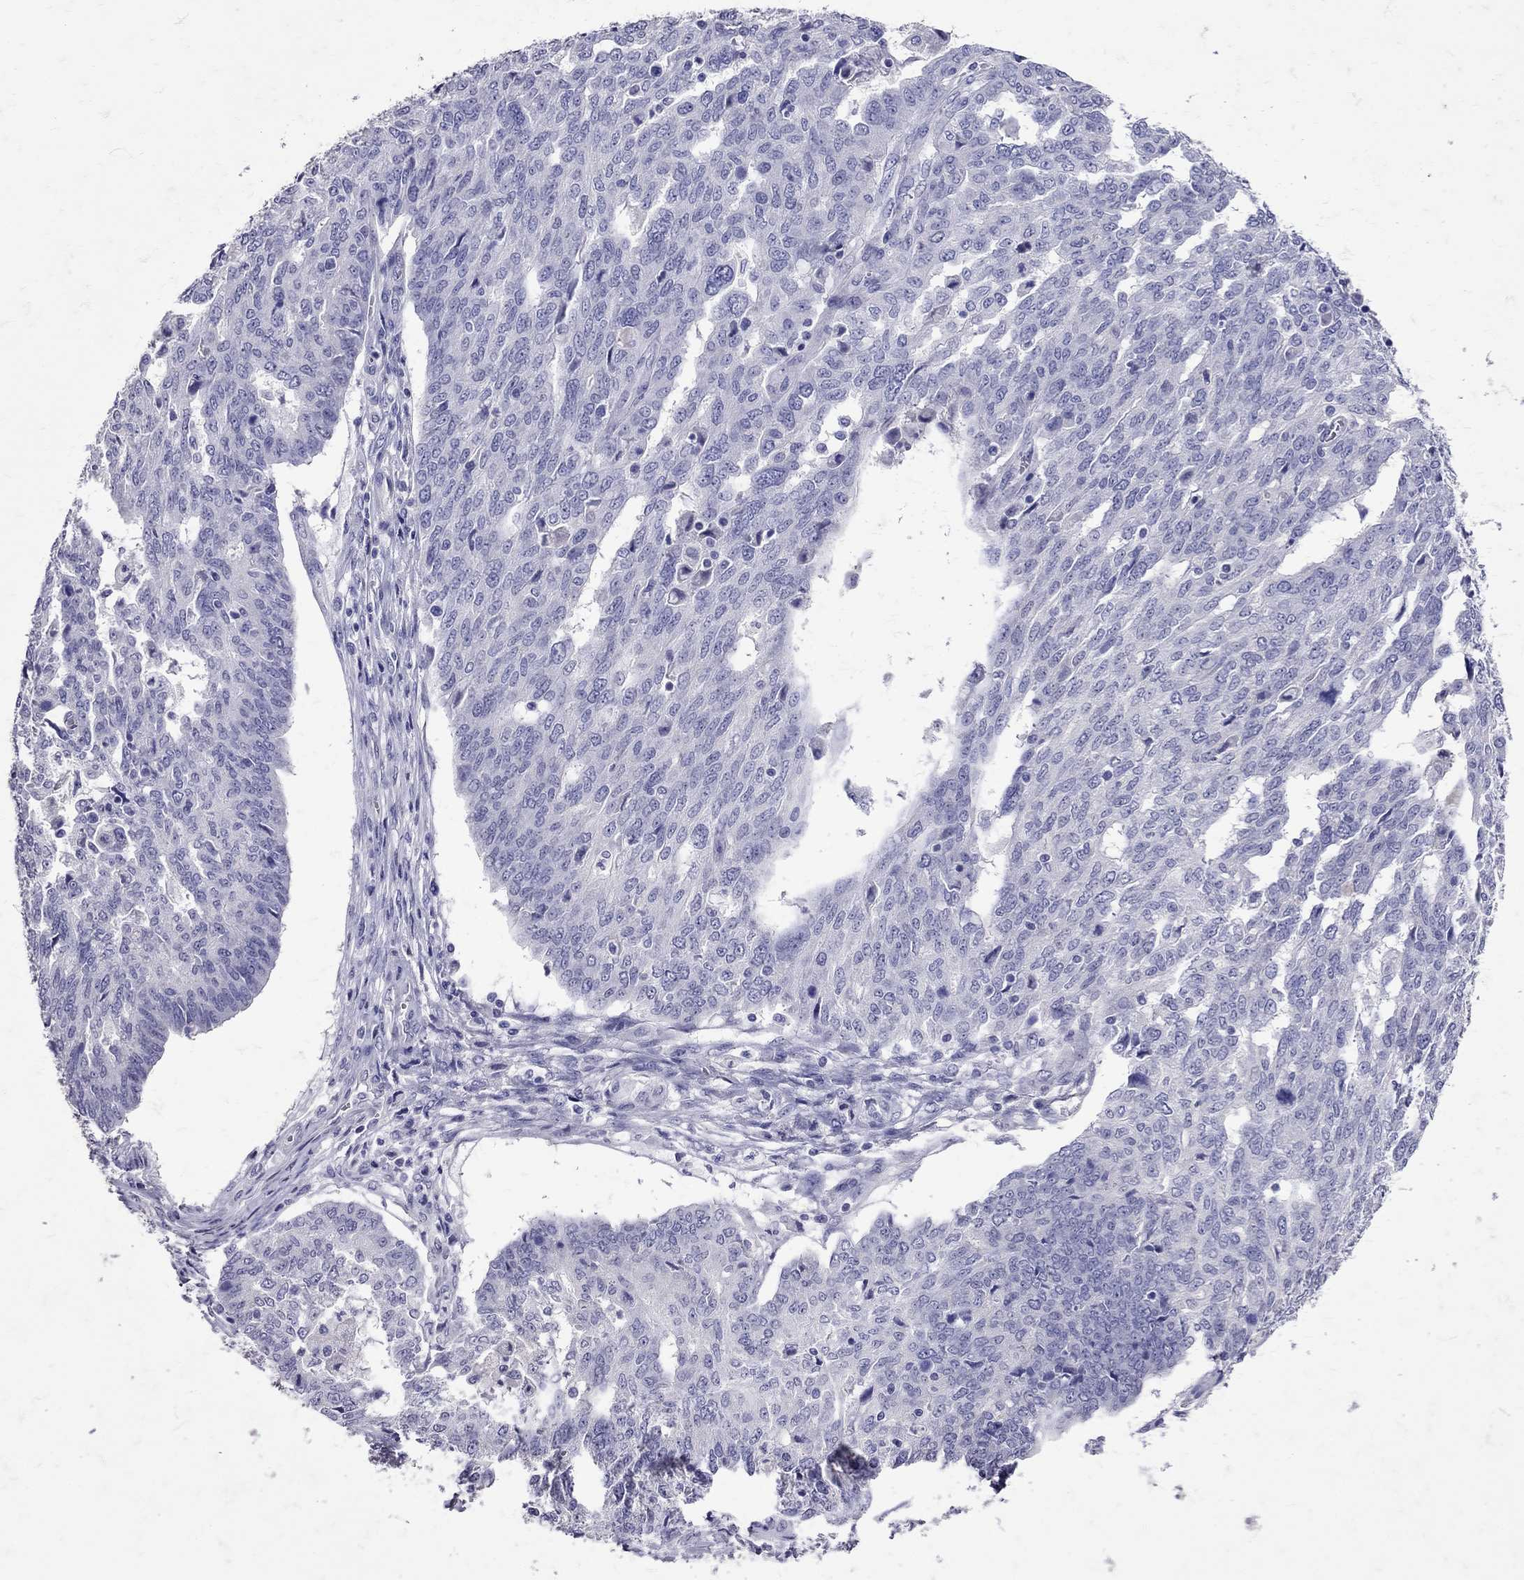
{"staining": {"intensity": "negative", "quantity": "none", "location": "none"}, "tissue": "ovarian cancer", "cell_type": "Tumor cells", "image_type": "cancer", "snomed": [{"axis": "morphology", "description": "Cystadenocarcinoma, serous, NOS"}, {"axis": "topography", "description": "Ovary"}], "caption": "IHC photomicrograph of human ovarian cancer (serous cystadenocarcinoma) stained for a protein (brown), which shows no staining in tumor cells.", "gene": "SST", "patient": {"sex": "female", "age": 67}}